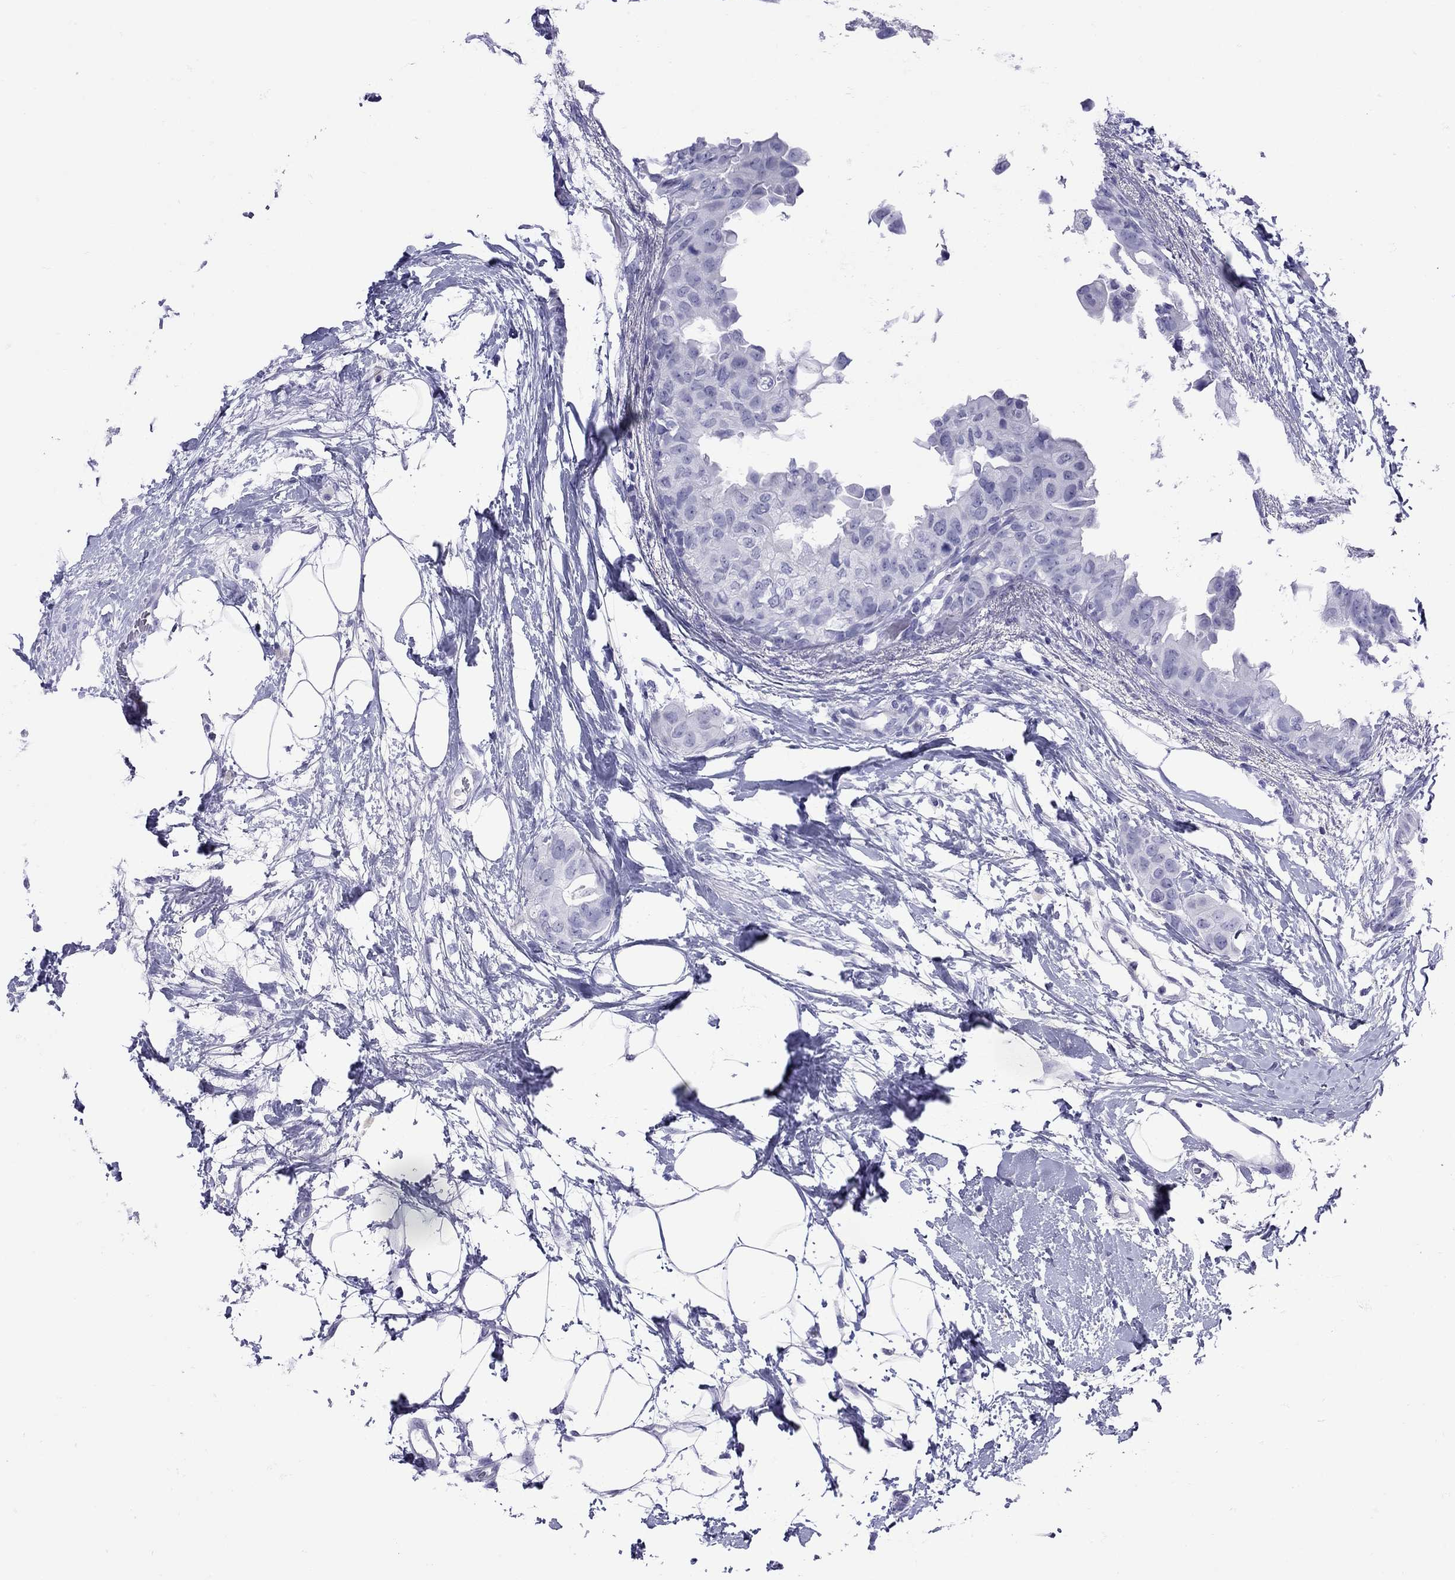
{"staining": {"intensity": "negative", "quantity": "none", "location": "none"}, "tissue": "breast cancer", "cell_type": "Tumor cells", "image_type": "cancer", "snomed": [{"axis": "morphology", "description": "Normal tissue, NOS"}, {"axis": "morphology", "description": "Duct carcinoma"}, {"axis": "topography", "description": "Breast"}], "caption": "DAB (3,3'-diaminobenzidine) immunohistochemical staining of human breast intraductal carcinoma demonstrates no significant expression in tumor cells.", "gene": "GRIA2", "patient": {"sex": "female", "age": 40}}